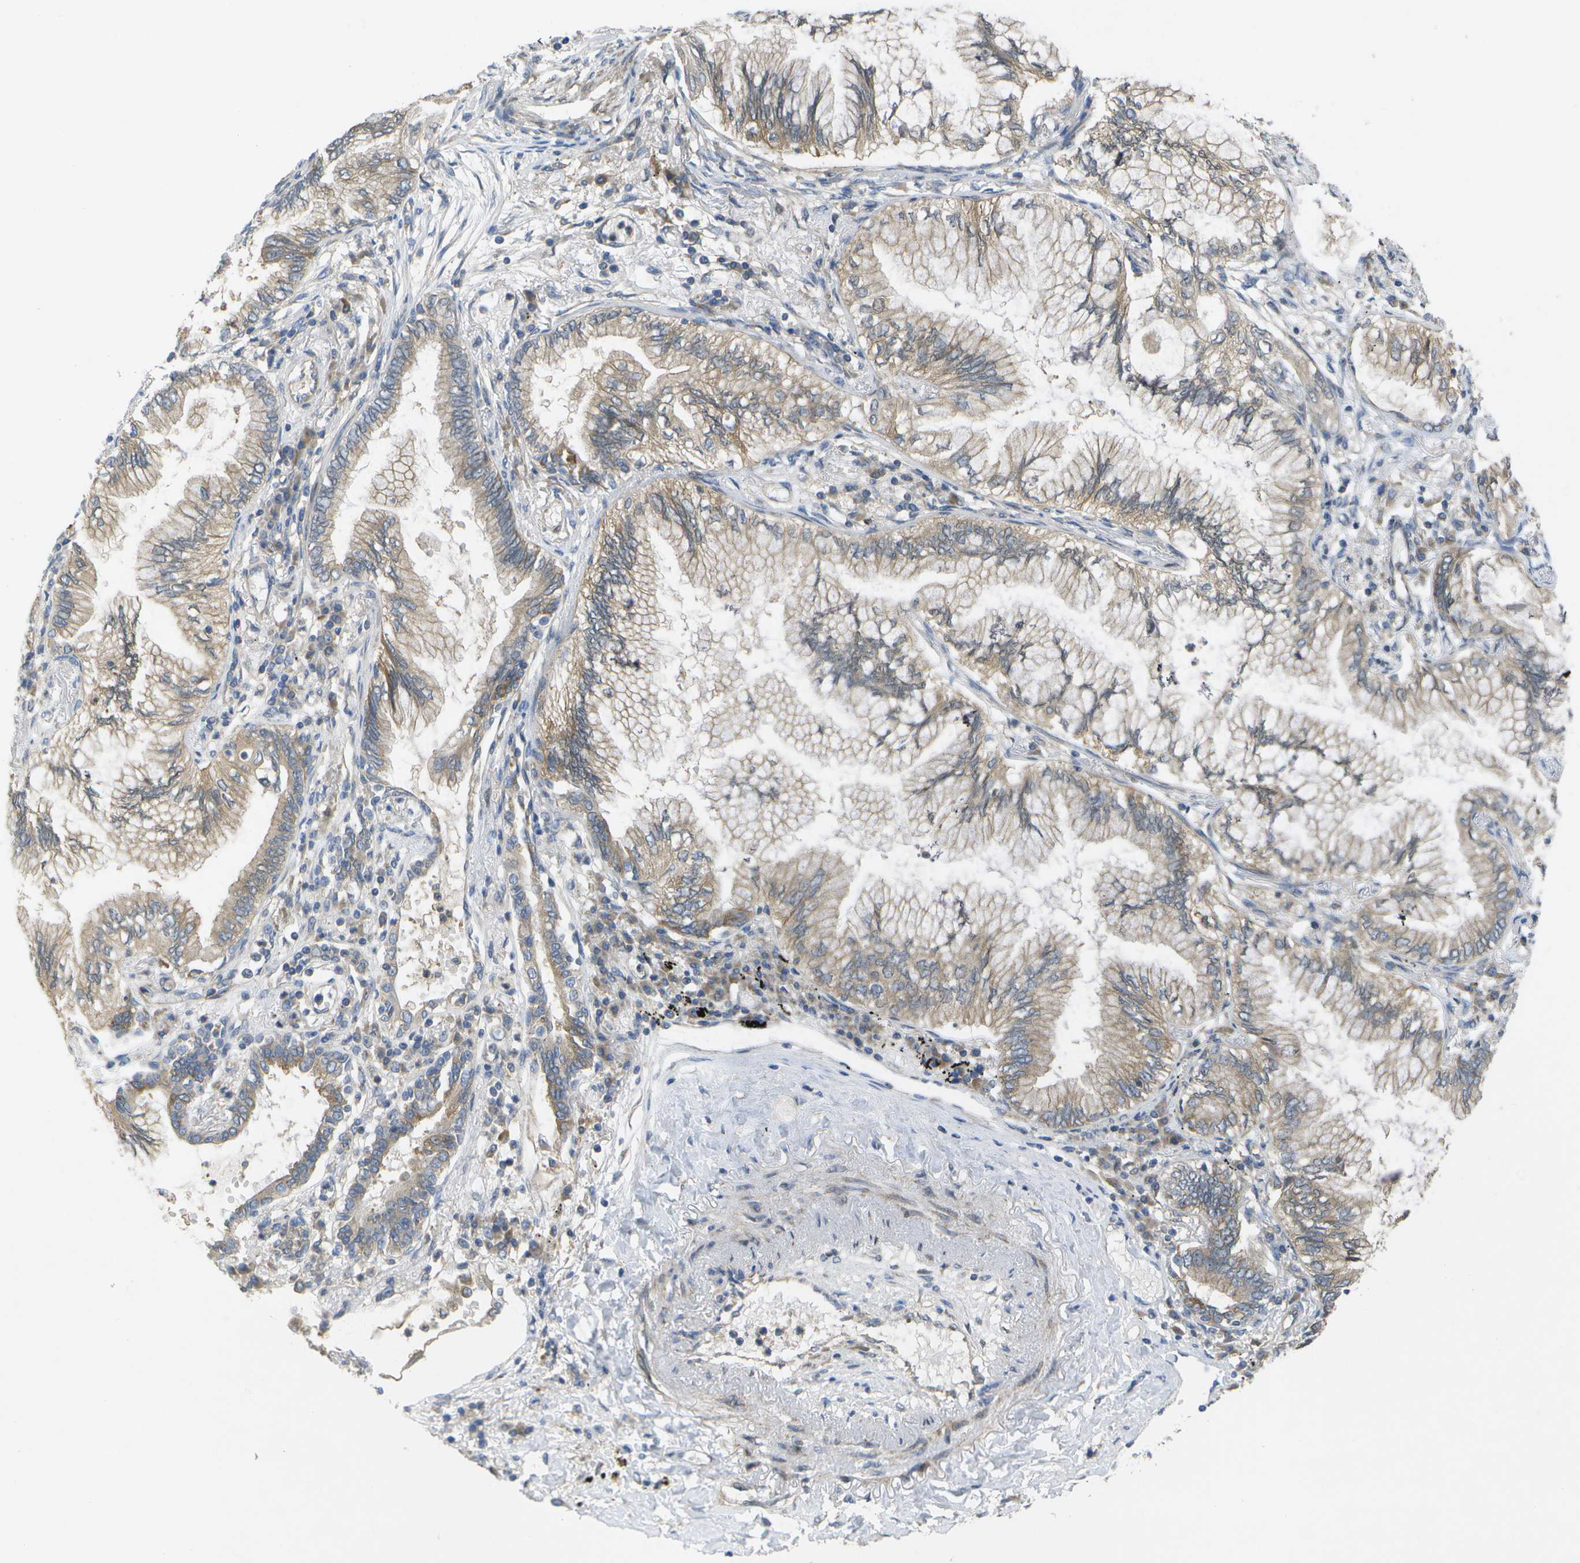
{"staining": {"intensity": "moderate", "quantity": ">75%", "location": "cytoplasmic/membranous"}, "tissue": "lung cancer", "cell_type": "Tumor cells", "image_type": "cancer", "snomed": [{"axis": "morphology", "description": "Normal tissue, NOS"}, {"axis": "morphology", "description": "Adenocarcinoma, NOS"}, {"axis": "topography", "description": "Bronchus"}, {"axis": "topography", "description": "Lung"}], "caption": "High-magnification brightfield microscopy of lung adenocarcinoma stained with DAB (brown) and counterstained with hematoxylin (blue). tumor cells exhibit moderate cytoplasmic/membranous expression is appreciated in approximately>75% of cells. Nuclei are stained in blue.", "gene": "DPM3", "patient": {"sex": "female", "age": 70}}